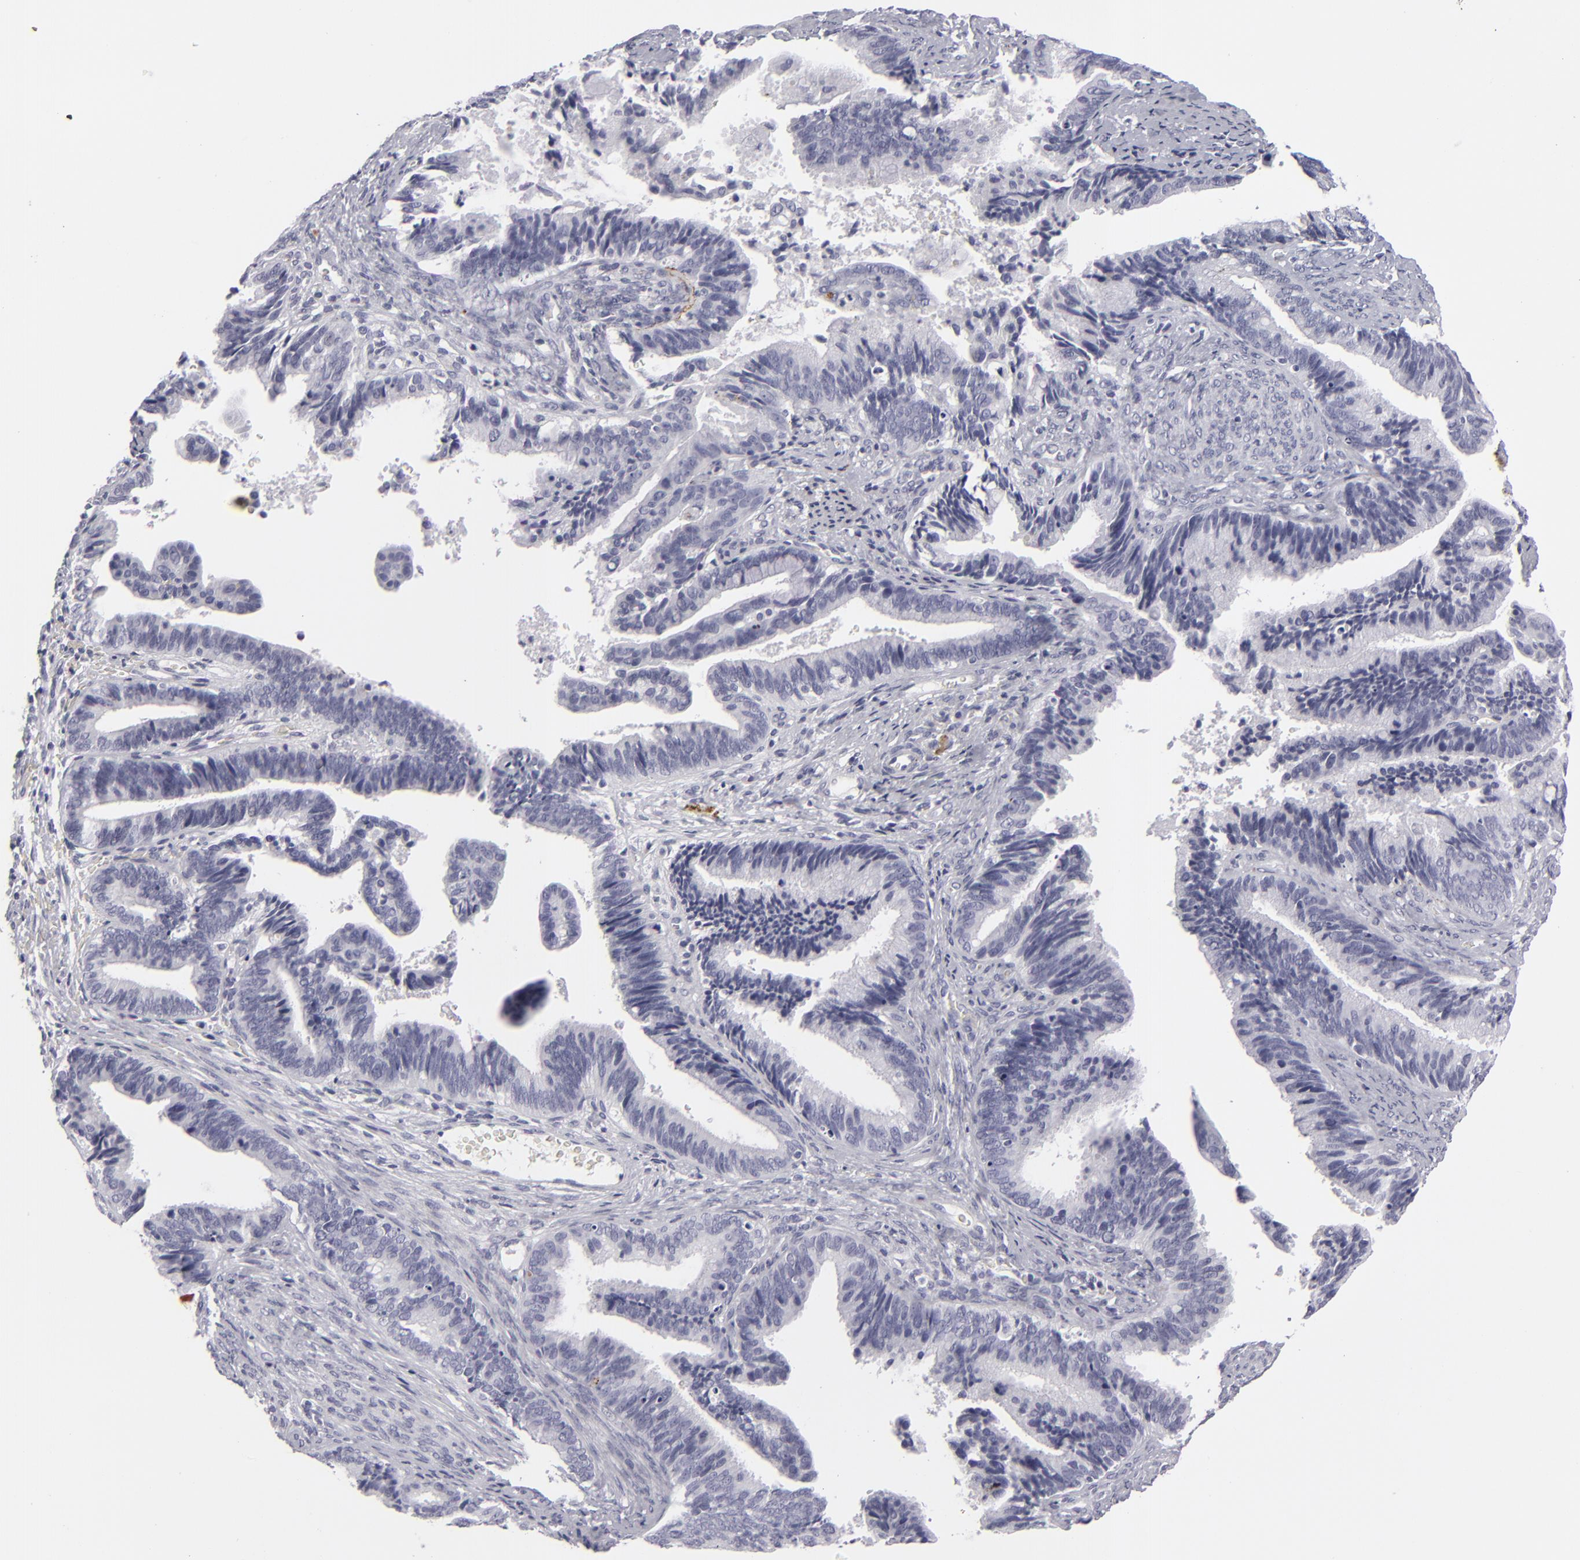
{"staining": {"intensity": "negative", "quantity": "none", "location": "none"}, "tissue": "cervical cancer", "cell_type": "Tumor cells", "image_type": "cancer", "snomed": [{"axis": "morphology", "description": "Adenocarcinoma, NOS"}, {"axis": "topography", "description": "Cervix"}], "caption": "An IHC histopathology image of cervical adenocarcinoma is shown. There is no staining in tumor cells of cervical adenocarcinoma.", "gene": "C9", "patient": {"sex": "female", "age": 47}}